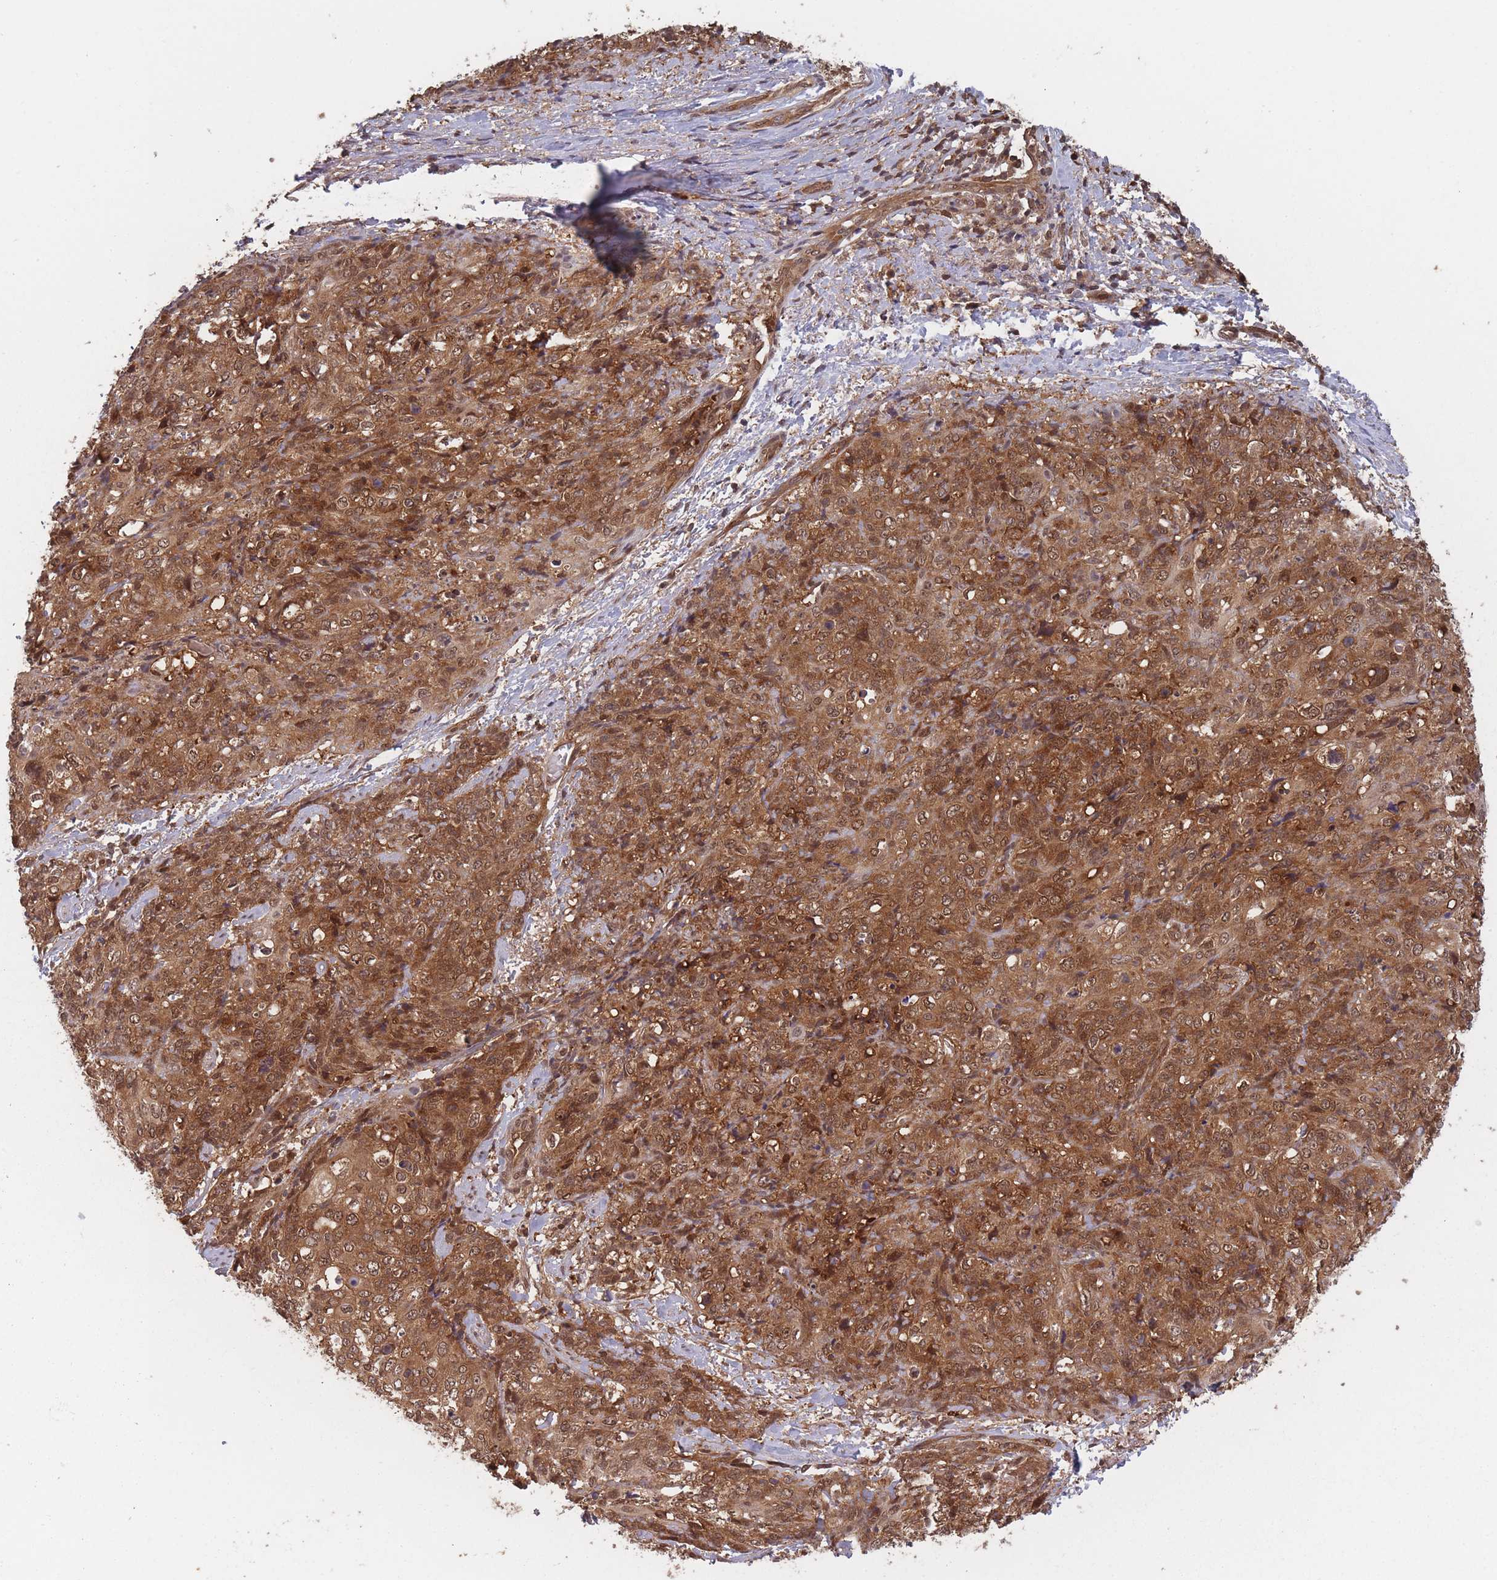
{"staining": {"intensity": "moderate", "quantity": ">75%", "location": "cytoplasmic/membranous,nuclear"}, "tissue": "skin cancer", "cell_type": "Tumor cells", "image_type": "cancer", "snomed": [{"axis": "morphology", "description": "Squamous cell carcinoma, NOS"}, {"axis": "topography", "description": "Skin"}, {"axis": "topography", "description": "Vulva"}], "caption": "Skin cancer was stained to show a protein in brown. There is medium levels of moderate cytoplasmic/membranous and nuclear positivity in about >75% of tumor cells.", "gene": "PPP6R3", "patient": {"sex": "female", "age": 85}}